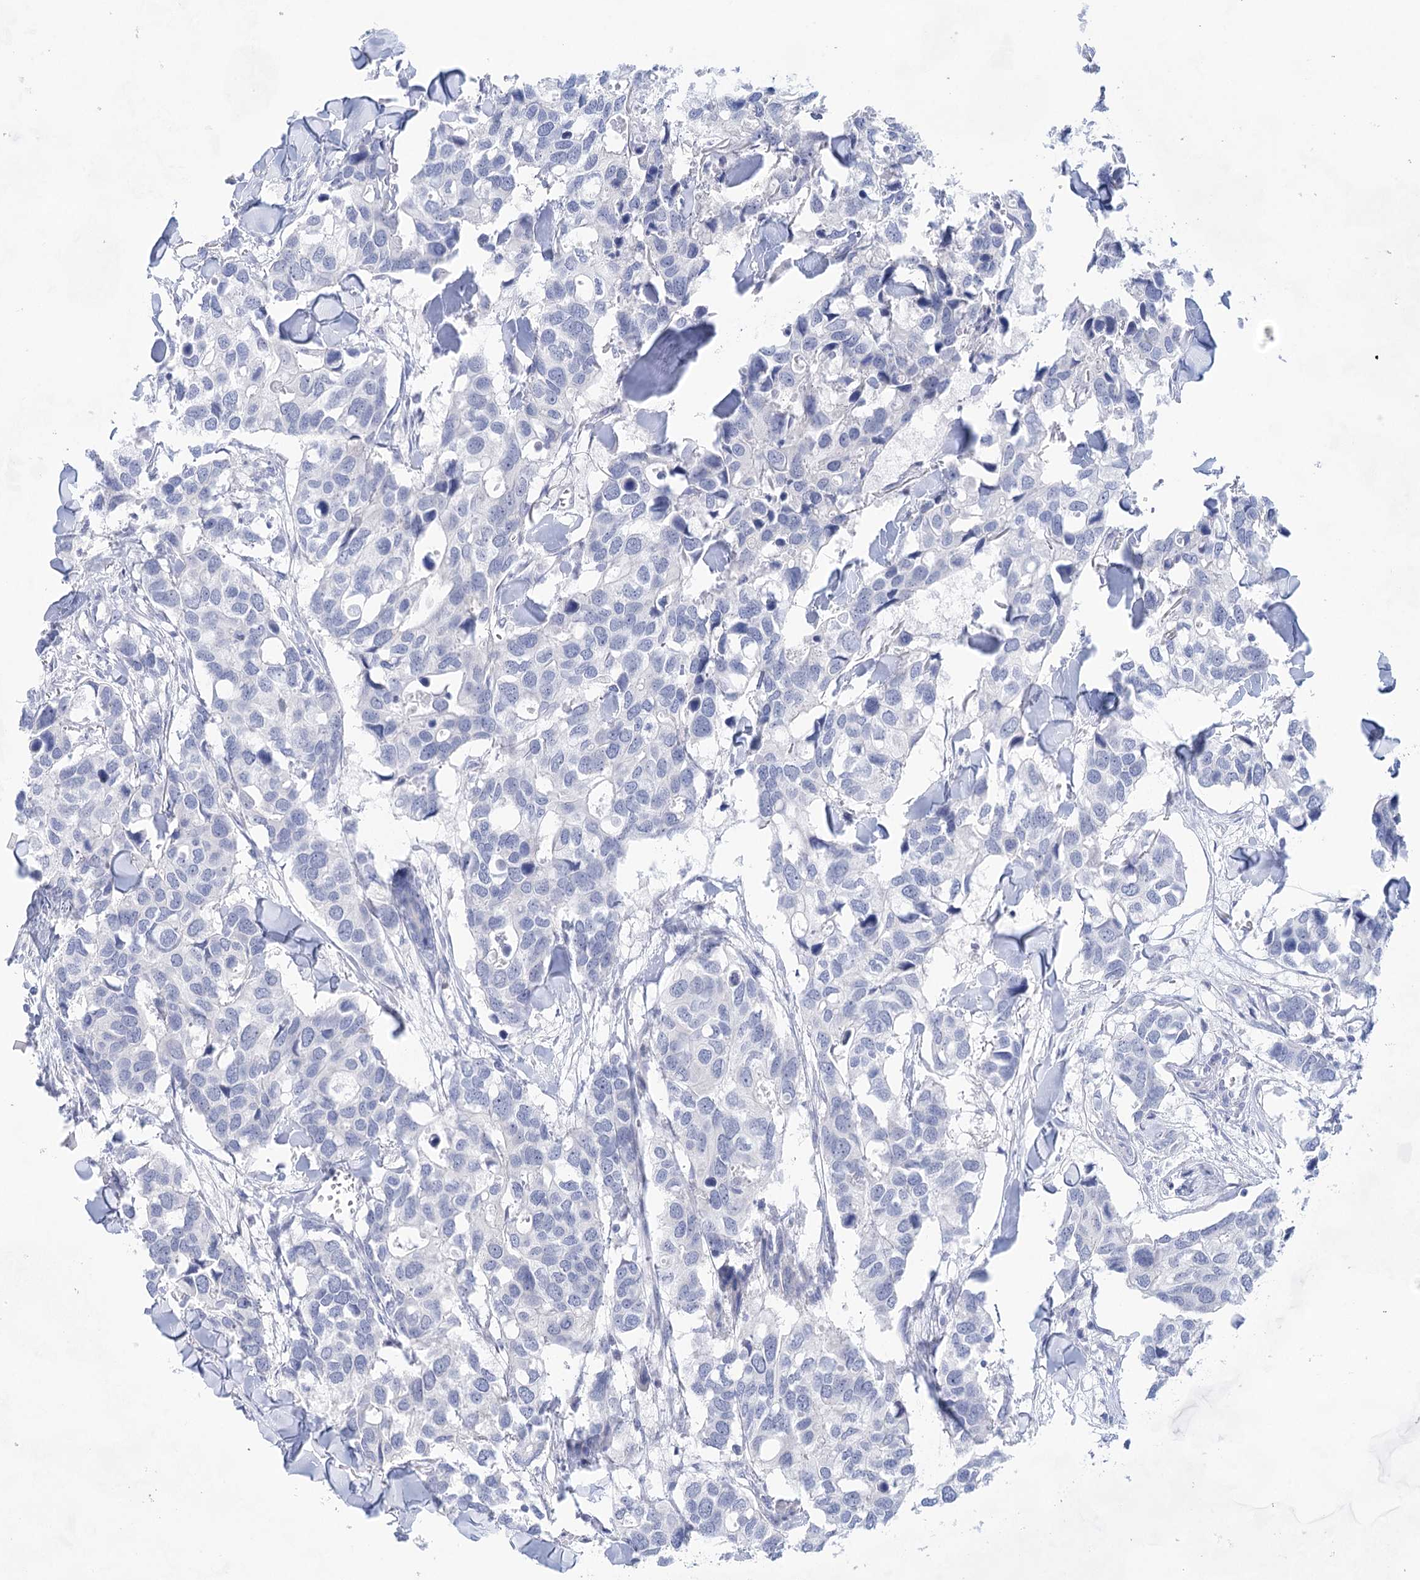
{"staining": {"intensity": "negative", "quantity": "none", "location": "none"}, "tissue": "breast cancer", "cell_type": "Tumor cells", "image_type": "cancer", "snomed": [{"axis": "morphology", "description": "Duct carcinoma"}, {"axis": "topography", "description": "Breast"}], "caption": "An immunohistochemistry (IHC) micrograph of breast cancer (invasive ductal carcinoma) is shown. There is no staining in tumor cells of breast cancer (invasive ductal carcinoma).", "gene": "LALBA", "patient": {"sex": "female", "age": 83}}